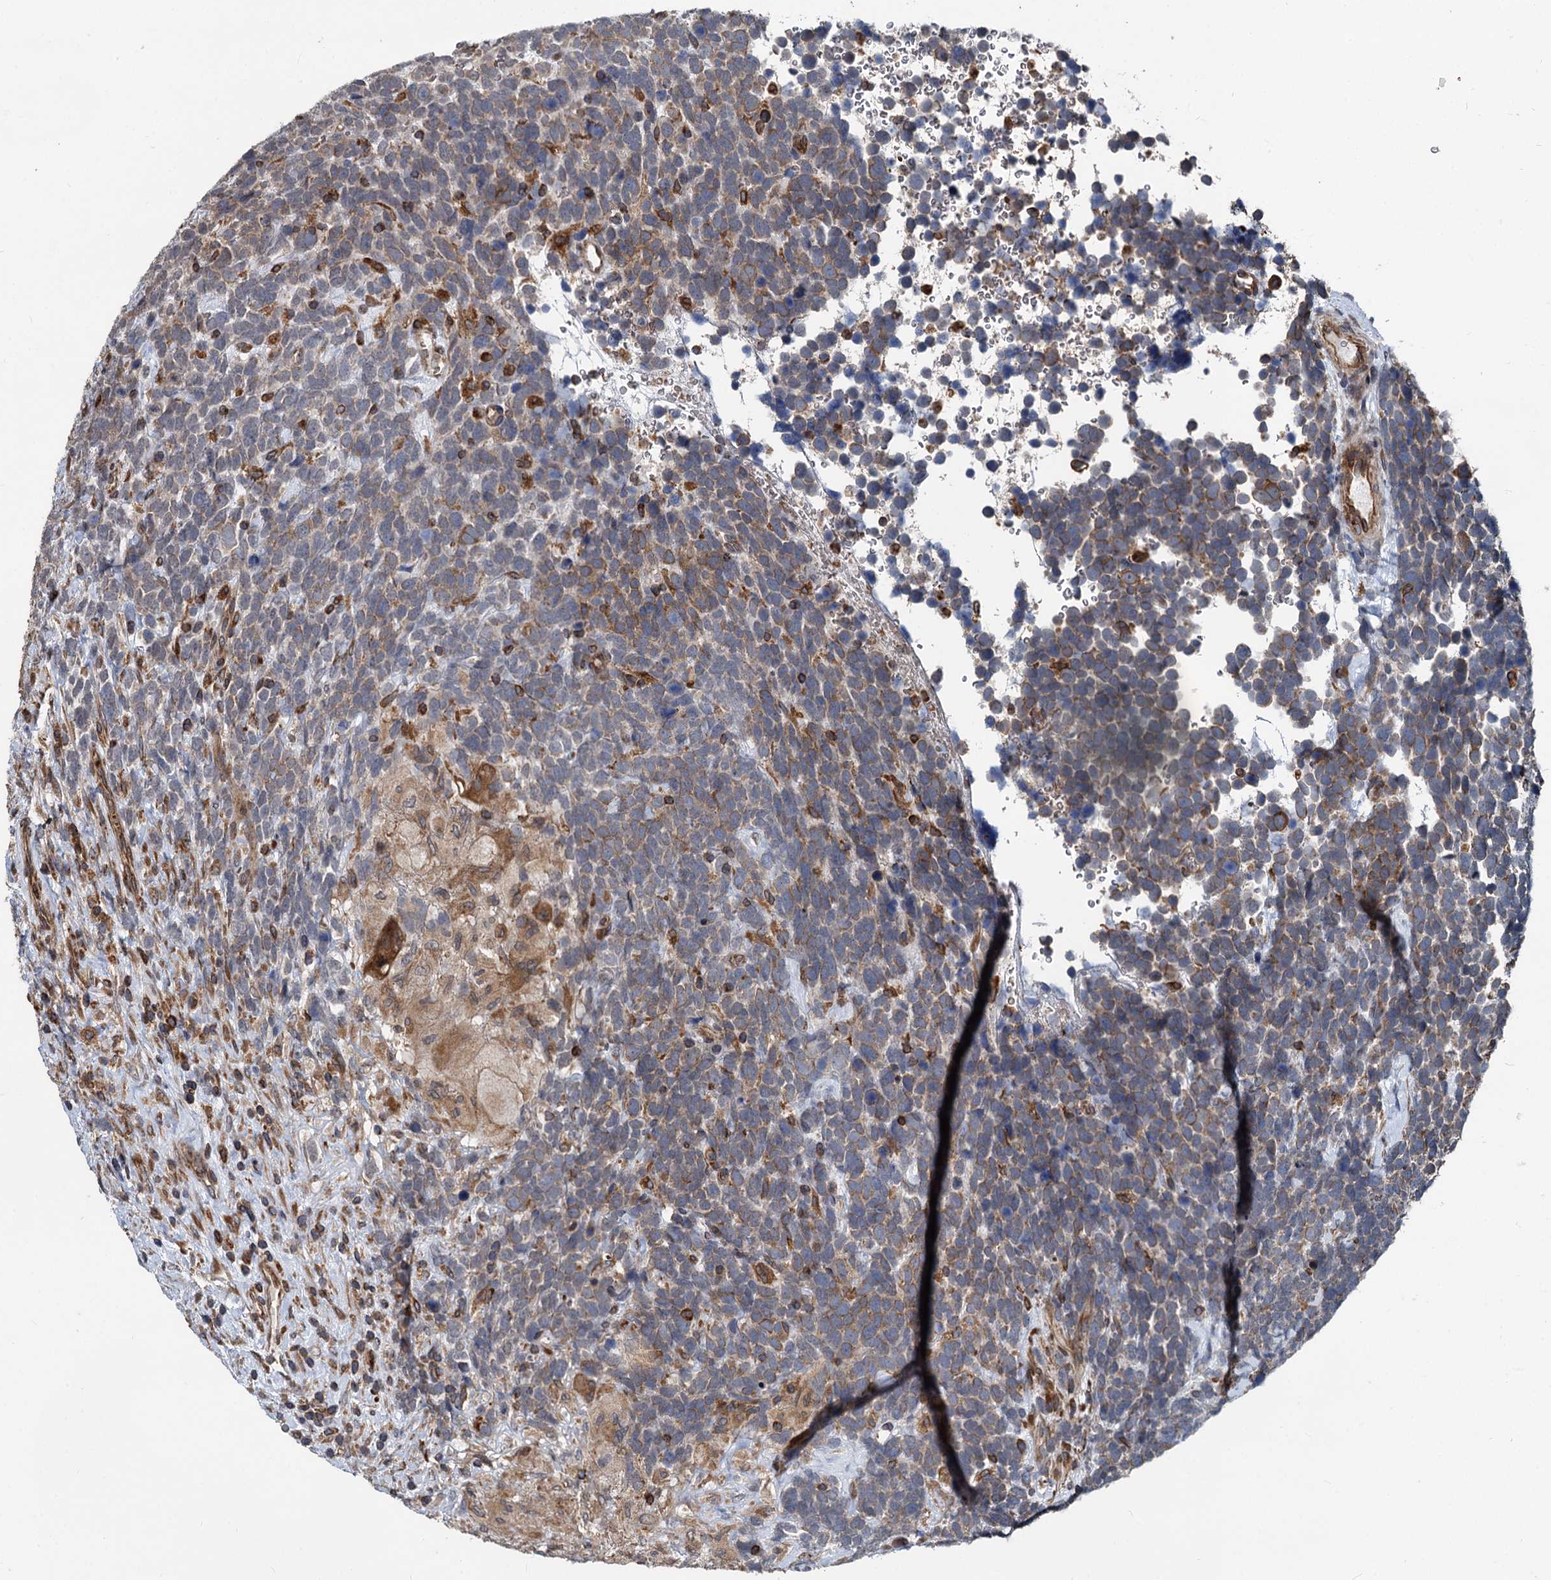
{"staining": {"intensity": "moderate", "quantity": "25%-75%", "location": "cytoplasmic/membranous"}, "tissue": "urothelial cancer", "cell_type": "Tumor cells", "image_type": "cancer", "snomed": [{"axis": "morphology", "description": "Urothelial carcinoma, High grade"}, {"axis": "topography", "description": "Urinary bladder"}], "caption": "Human urothelial carcinoma (high-grade) stained with a brown dye shows moderate cytoplasmic/membranous positive expression in about 25%-75% of tumor cells.", "gene": "STIM1", "patient": {"sex": "female", "age": 82}}